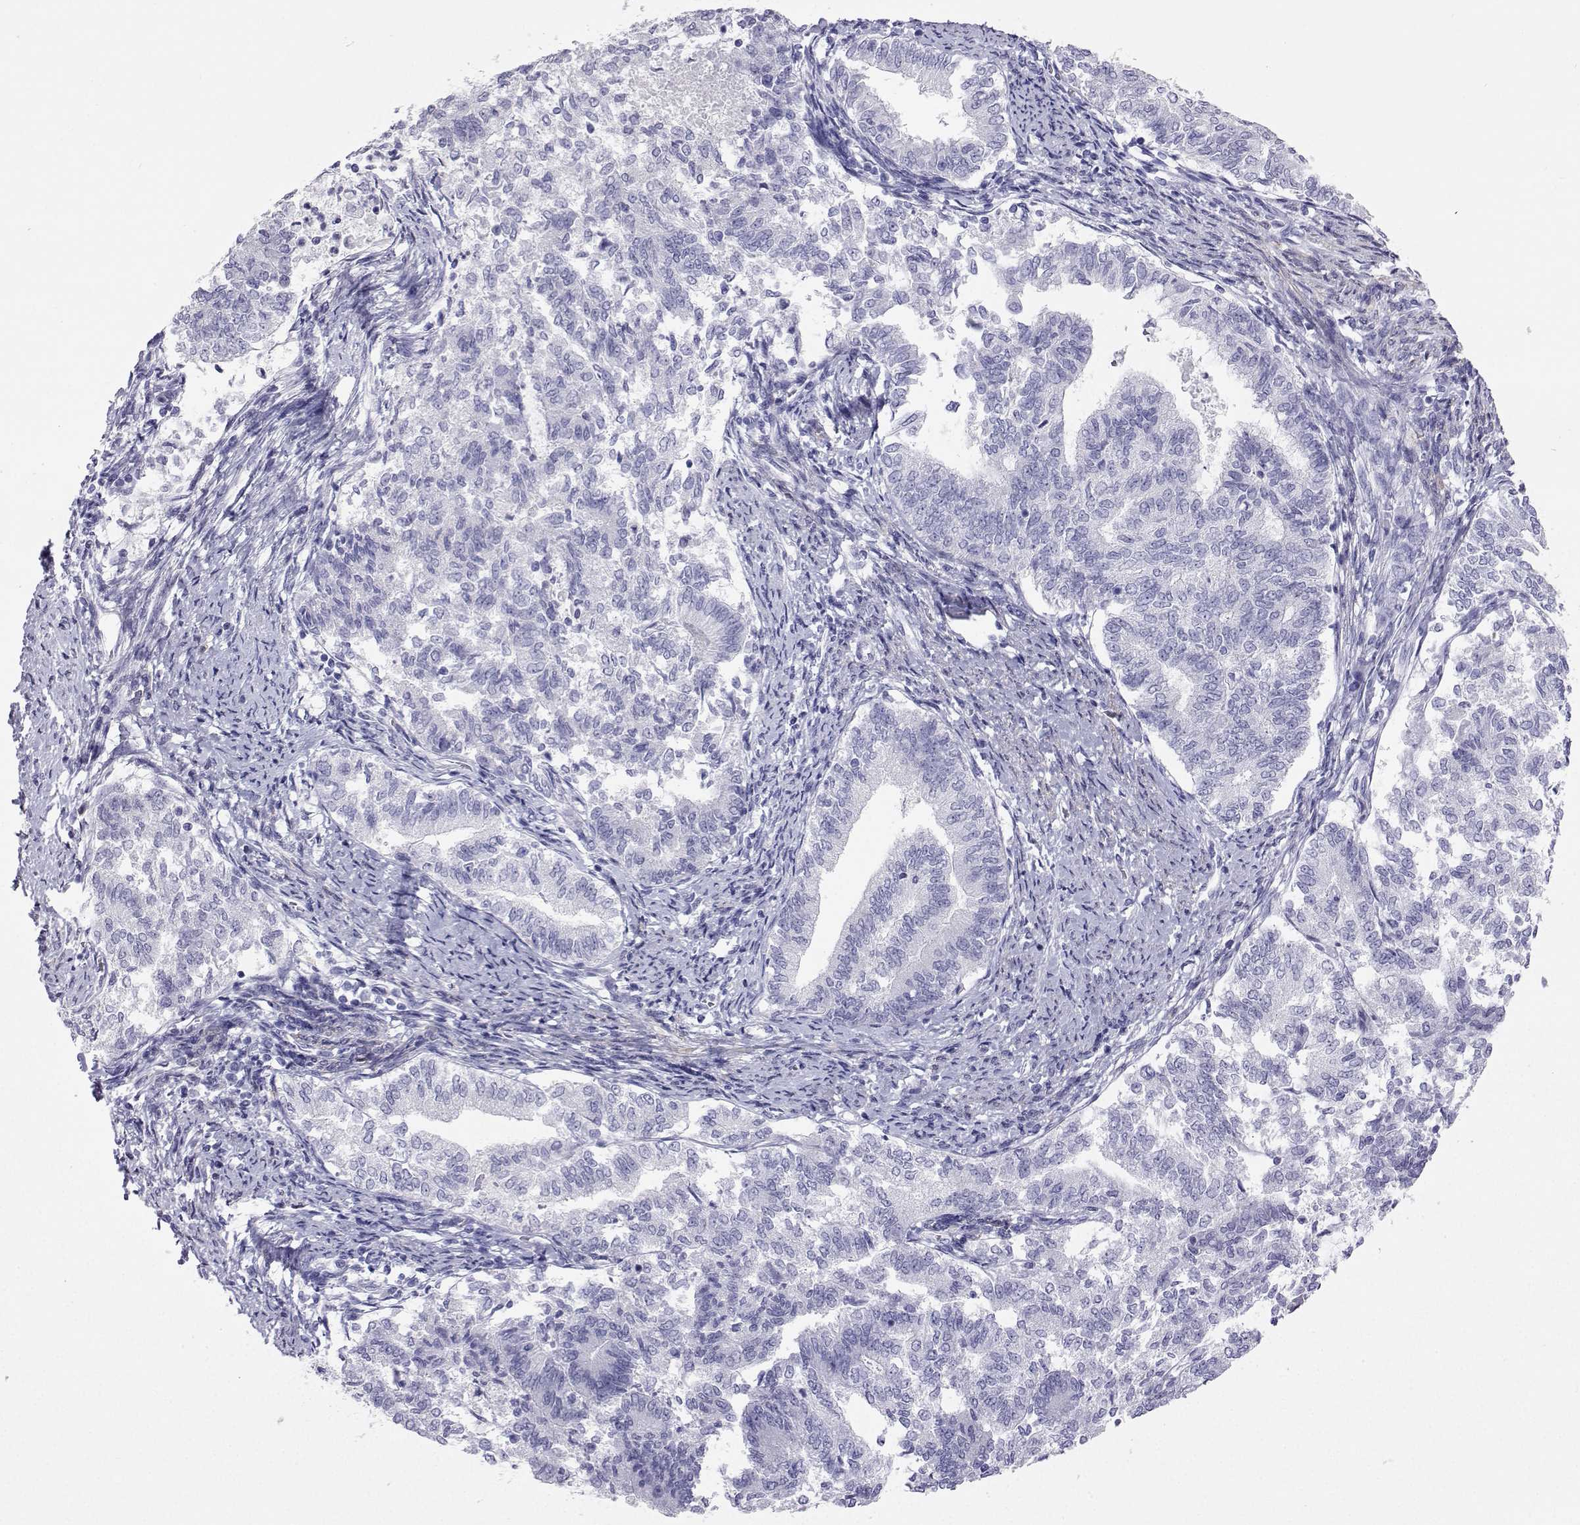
{"staining": {"intensity": "negative", "quantity": "none", "location": "none"}, "tissue": "endometrial cancer", "cell_type": "Tumor cells", "image_type": "cancer", "snomed": [{"axis": "morphology", "description": "Adenocarcinoma, NOS"}, {"axis": "topography", "description": "Endometrium"}], "caption": "An IHC micrograph of endometrial cancer is shown. There is no staining in tumor cells of endometrial cancer. Nuclei are stained in blue.", "gene": "PLIN4", "patient": {"sex": "female", "age": 65}}